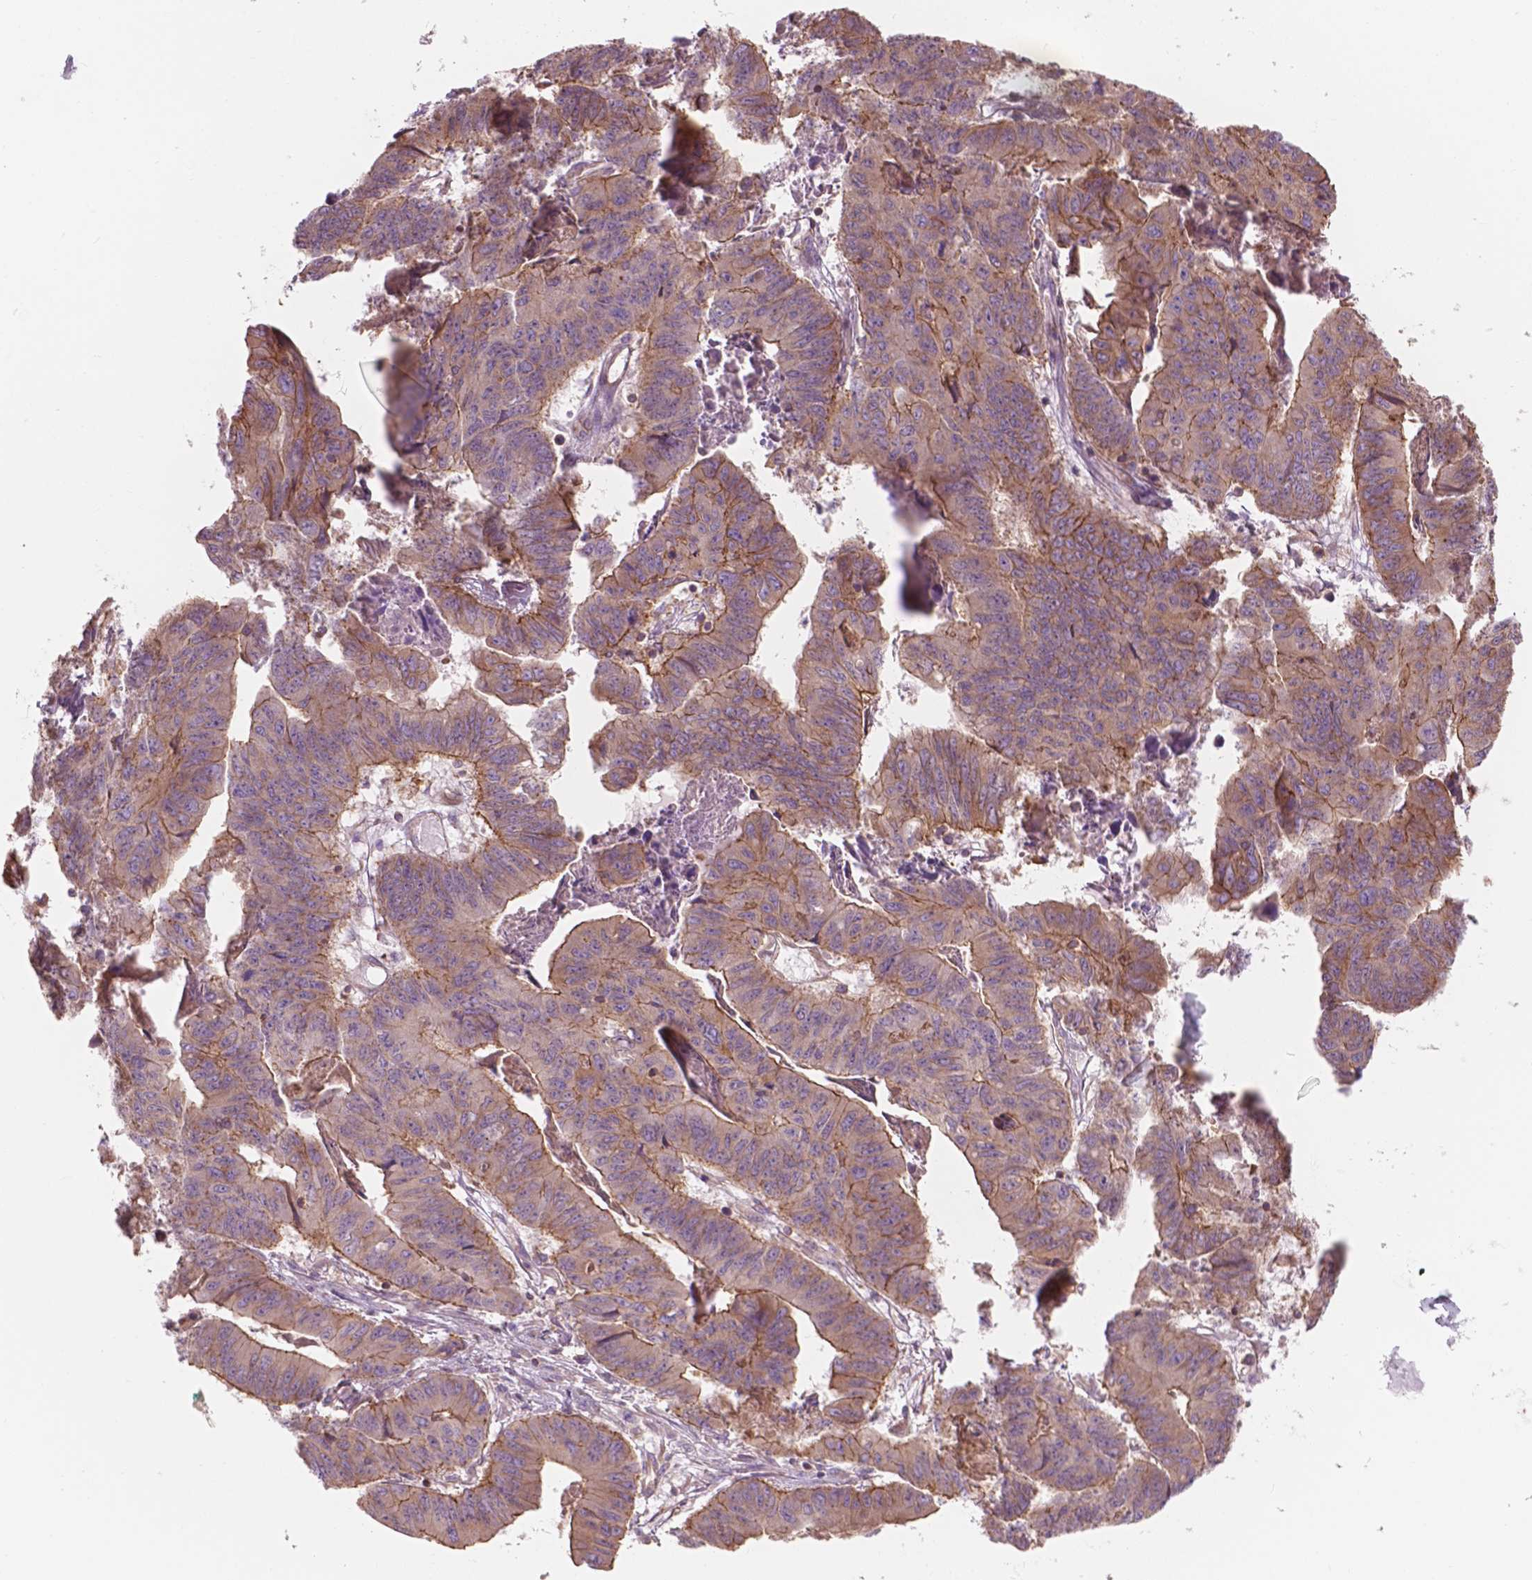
{"staining": {"intensity": "moderate", "quantity": "25%-75%", "location": "cytoplasmic/membranous"}, "tissue": "stomach cancer", "cell_type": "Tumor cells", "image_type": "cancer", "snomed": [{"axis": "morphology", "description": "Adenocarcinoma, NOS"}, {"axis": "topography", "description": "Stomach, lower"}], "caption": "DAB immunohistochemical staining of human stomach cancer demonstrates moderate cytoplasmic/membranous protein positivity in approximately 25%-75% of tumor cells. (DAB (3,3'-diaminobenzidine) IHC with brightfield microscopy, high magnification).", "gene": "SURF4", "patient": {"sex": "male", "age": 77}}